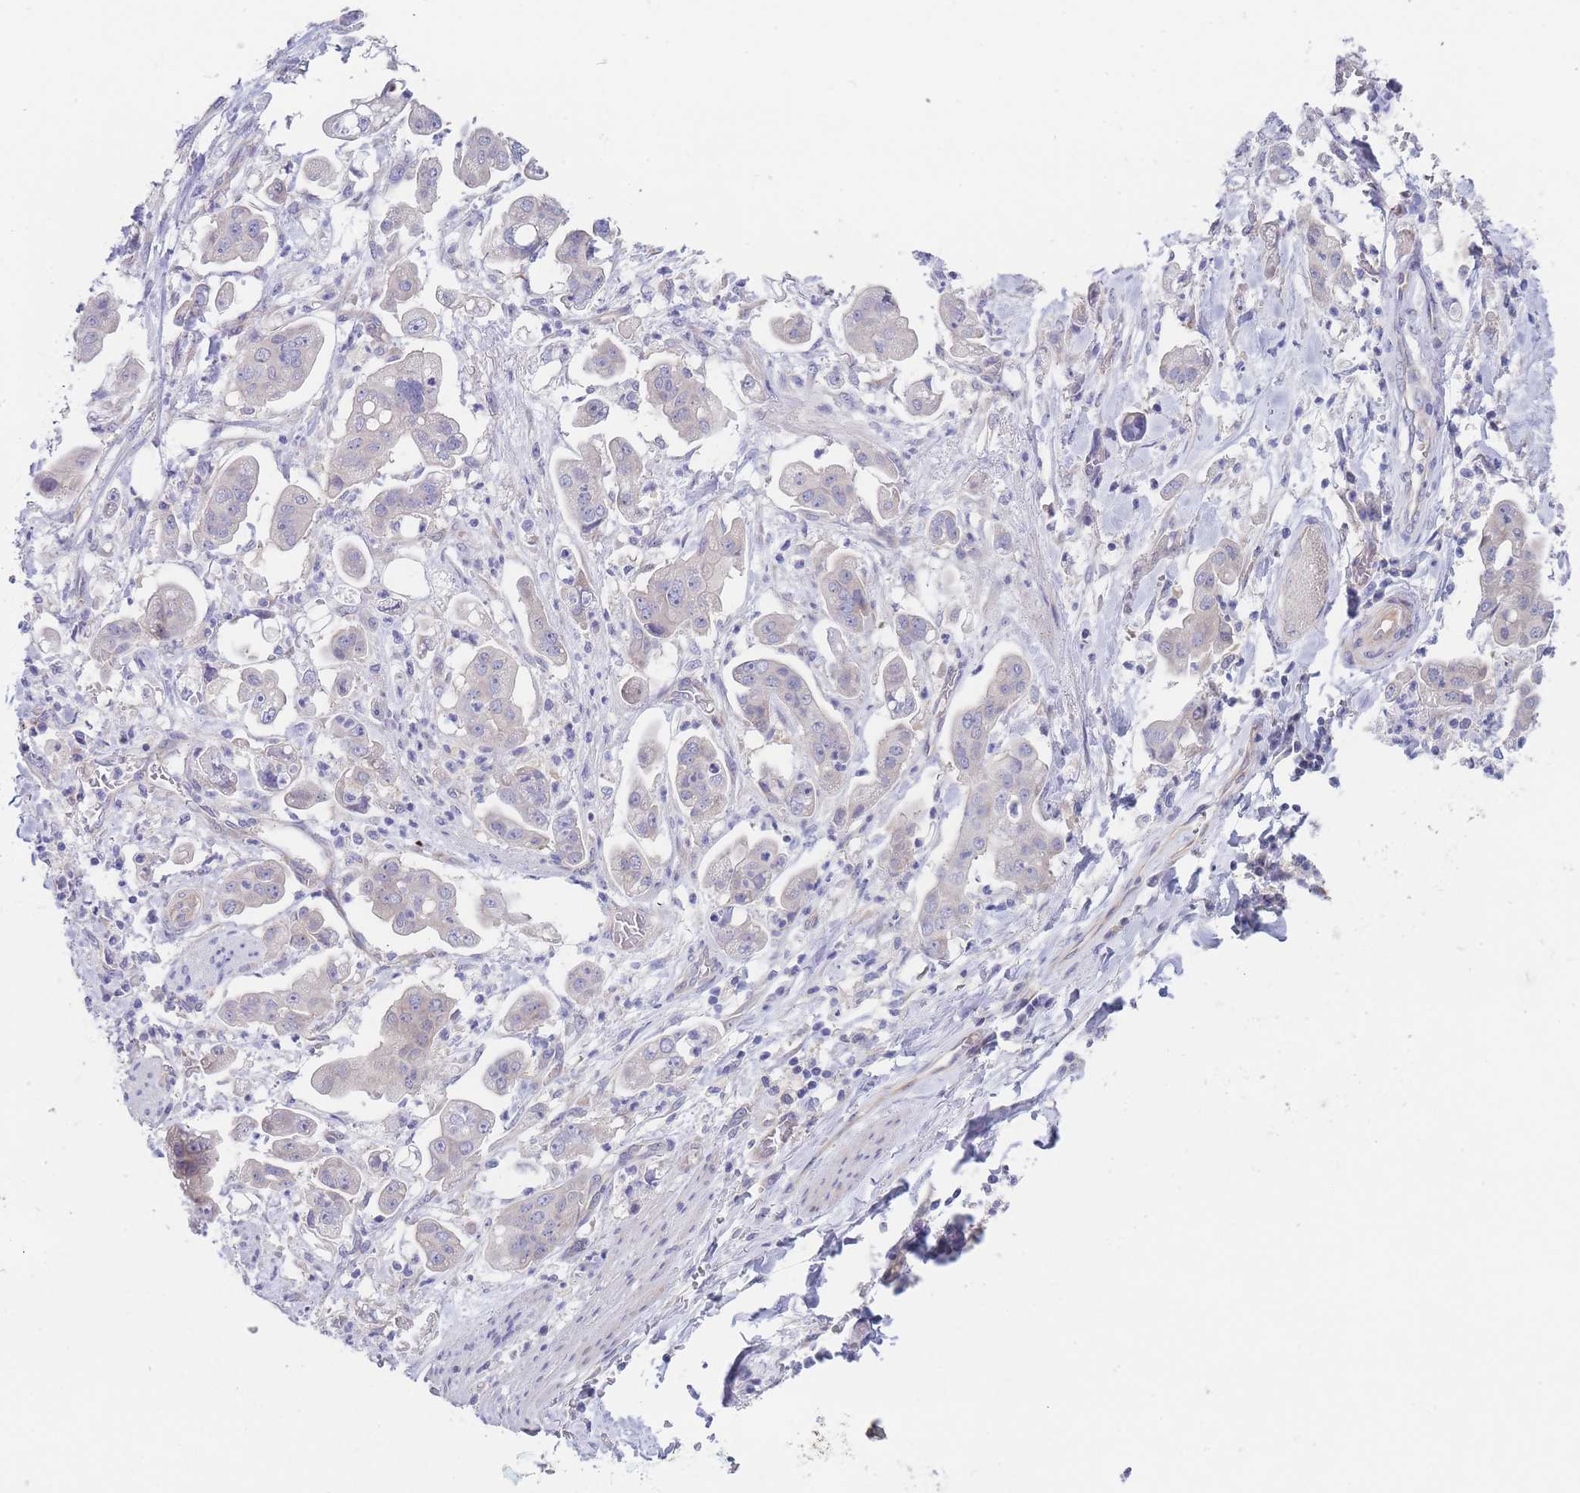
{"staining": {"intensity": "negative", "quantity": "none", "location": "none"}, "tissue": "stomach cancer", "cell_type": "Tumor cells", "image_type": "cancer", "snomed": [{"axis": "morphology", "description": "Adenocarcinoma, NOS"}, {"axis": "topography", "description": "Stomach"}], "caption": "Stomach cancer was stained to show a protein in brown. There is no significant staining in tumor cells. (Immunohistochemistry, brightfield microscopy, high magnification).", "gene": "ZNF281", "patient": {"sex": "male", "age": 62}}